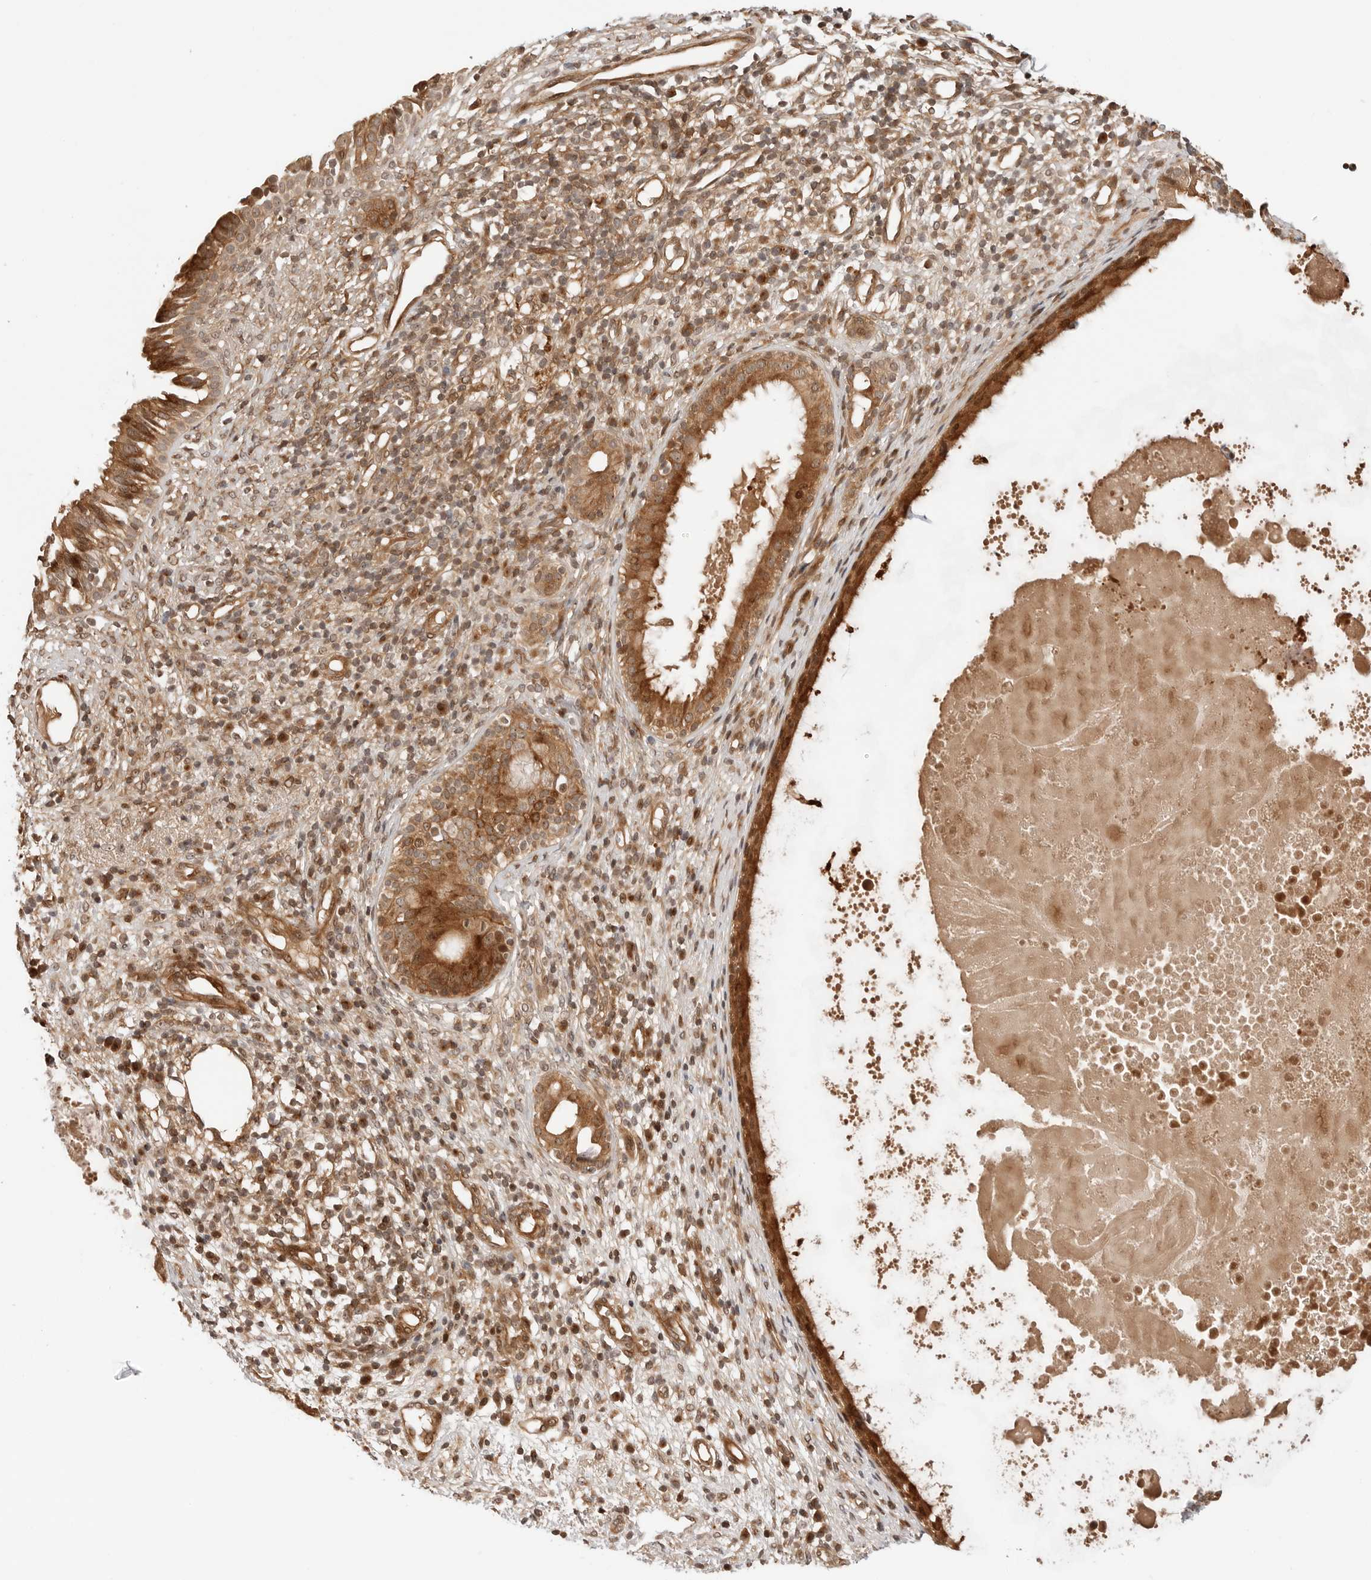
{"staining": {"intensity": "moderate", "quantity": ">75%", "location": "cytoplasmic/membranous,nuclear"}, "tissue": "nasopharynx", "cell_type": "Respiratory epithelial cells", "image_type": "normal", "snomed": [{"axis": "morphology", "description": "Normal tissue, NOS"}, {"axis": "topography", "description": "Nasopharynx"}], "caption": "Unremarkable nasopharynx reveals moderate cytoplasmic/membranous,nuclear expression in about >75% of respiratory epithelial cells The protein of interest is shown in brown color, while the nuclei are stained blue..", "gene": "GEM", "patient": {"sex": "male", "age": 22}}